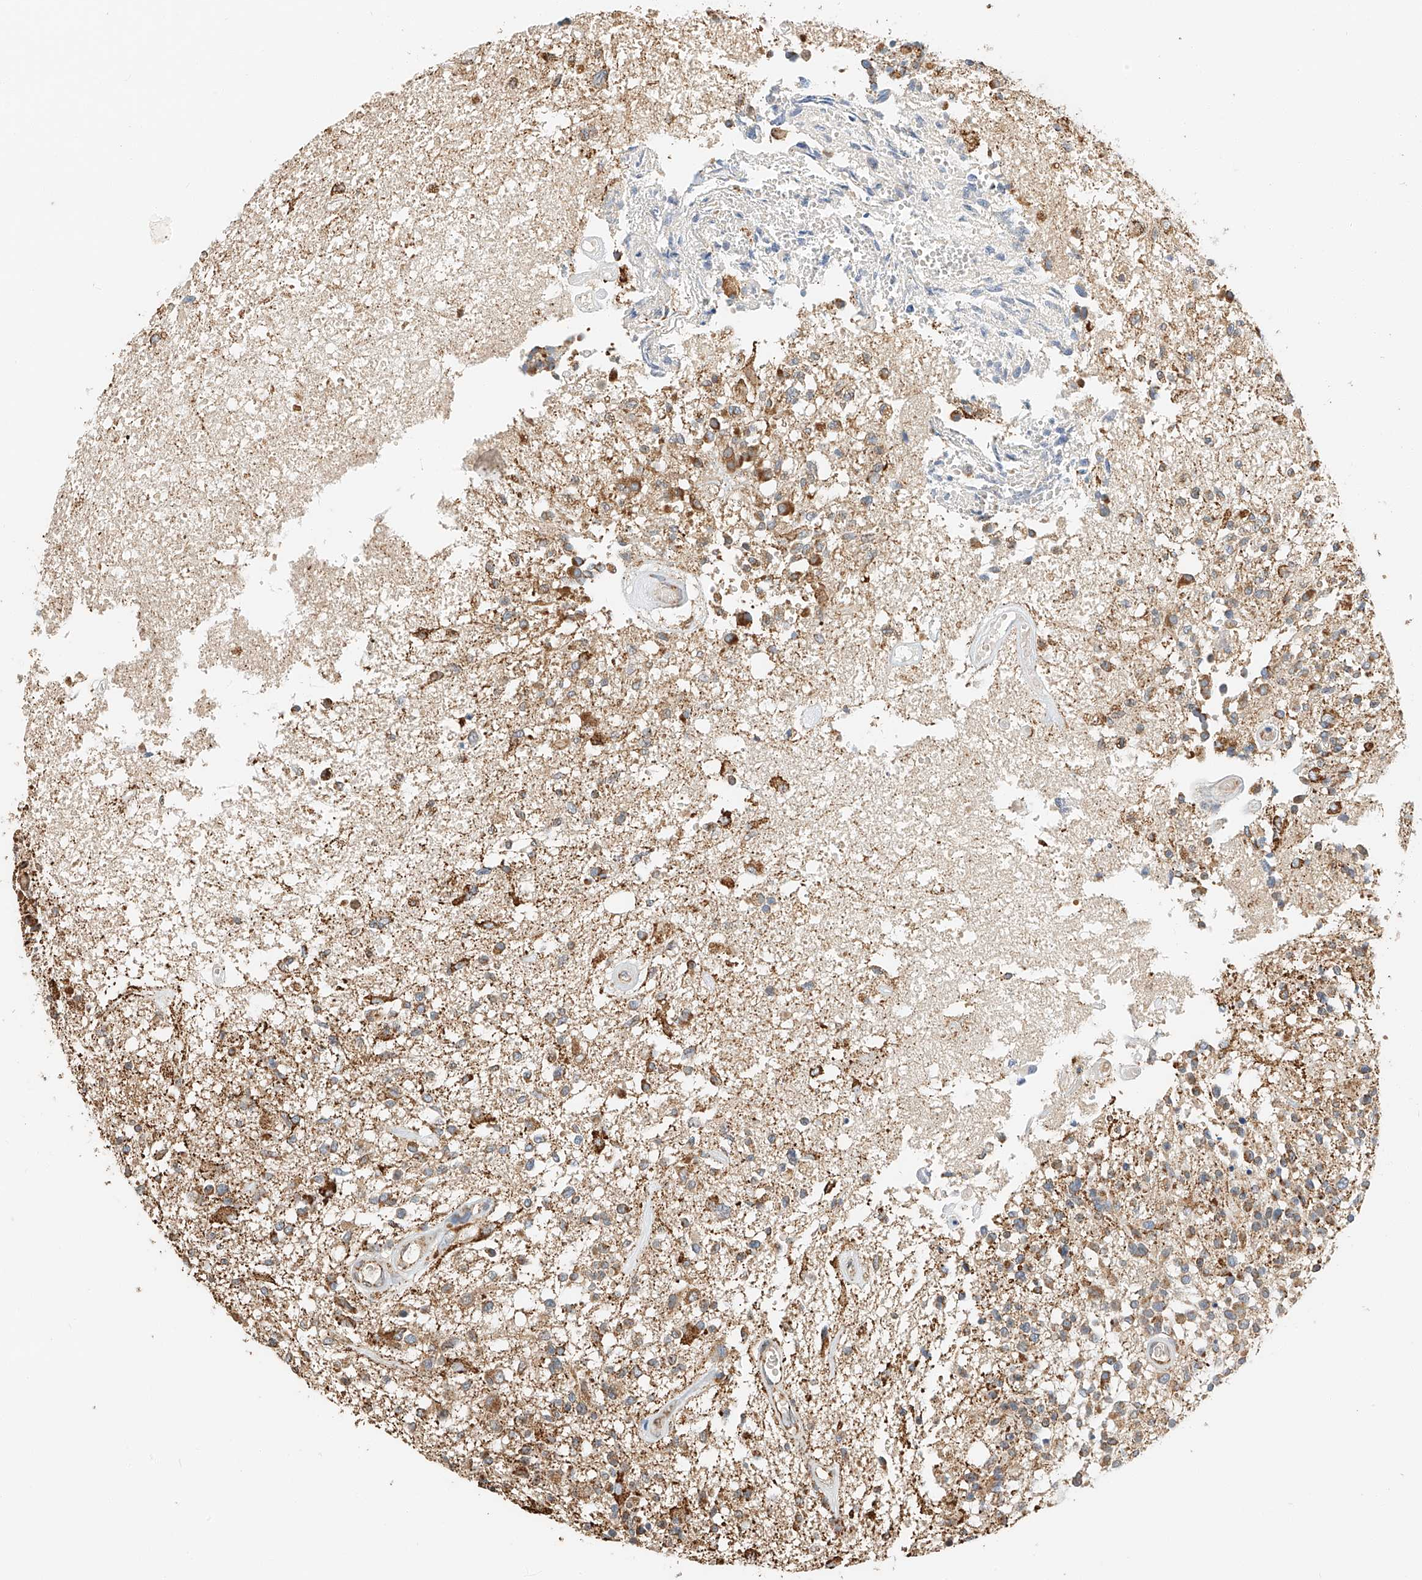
{"staining": {"intensity": "moderate", "quantity": "<25%", "location": "cytoplasmic/membranous"}, "tissue": "glioma", "cell_type": "Tumor cells", "image_type": "cancer", "snomed": [{"axis": "morphology", "description": "Glioma, malignant, High grade"}, {"axis": "morphology", "description": "Glioblastoma, NOS"}, {"axis": "topography", "description": "Brain"}], "caption": "Tumor cells reveal low levels of moderate cytoplasmic/membranous positivity in approximately <25% of cells in human malignant glioma (high-grade). The protein of interest is shown in brown color, while the nuclei are stained blue.", "gene": "YIPF7", "patient": {"sex": "male", "age": 60}}